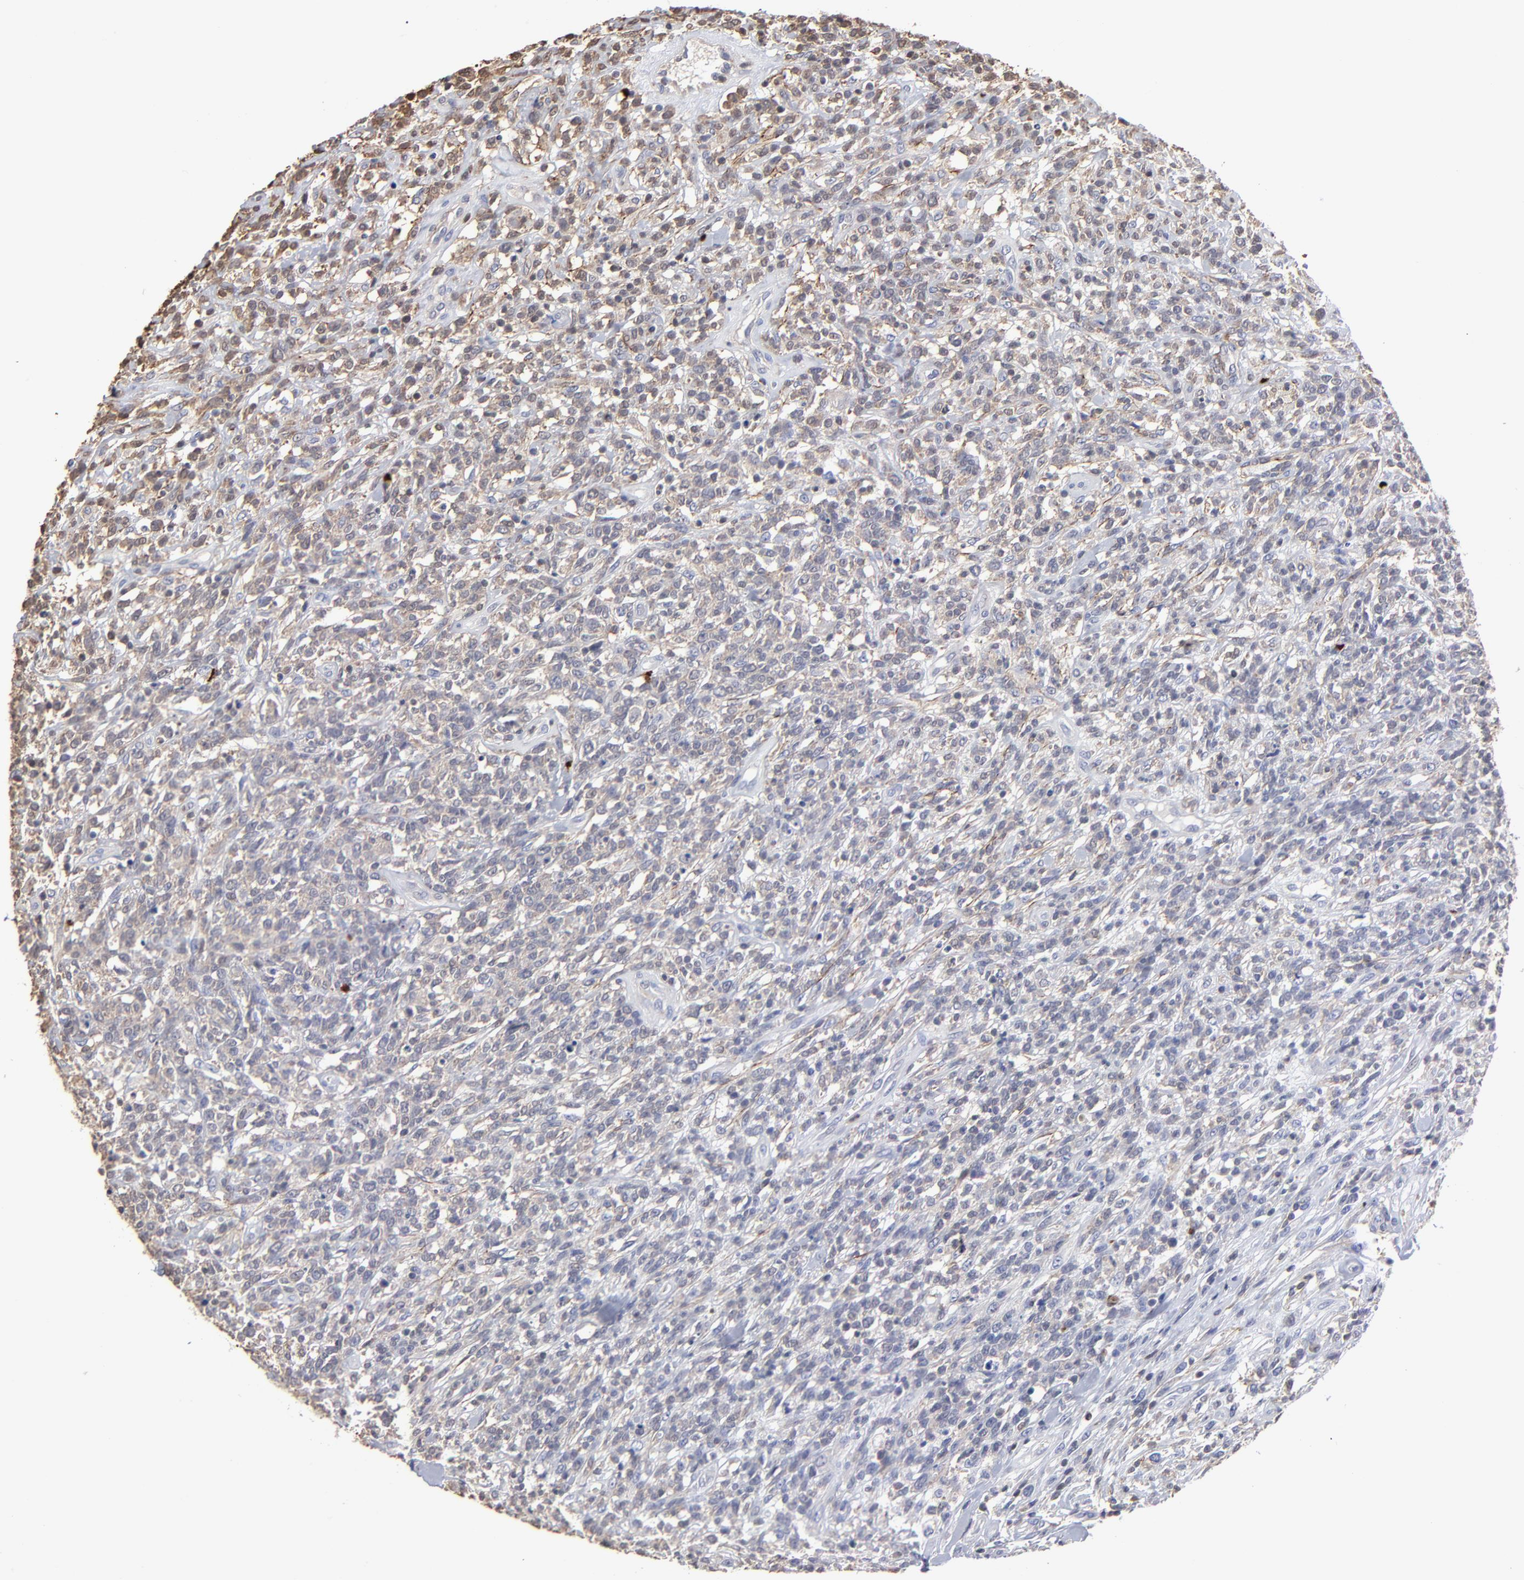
{"staining": {"intensity": "weak", "quantity": "<25%", "location": "cytoplasmic/membranous"}, "tissue": "lymphoma", "cell_type": "Tumor cells", "image_type": "cancer", "snomed": [{"axis": "morphology", "description": "Malignant lymphoma, non-Hodgkin's type, High grade"}, {"axis": "topography", "description": "Lymph node"}], "caption": "IHC of human lymphoma shows no staining in tumor cells. (DAB IHC, high magnification).", "gene": "TBXT", "patient": {"sex": "female", "age": 73}}